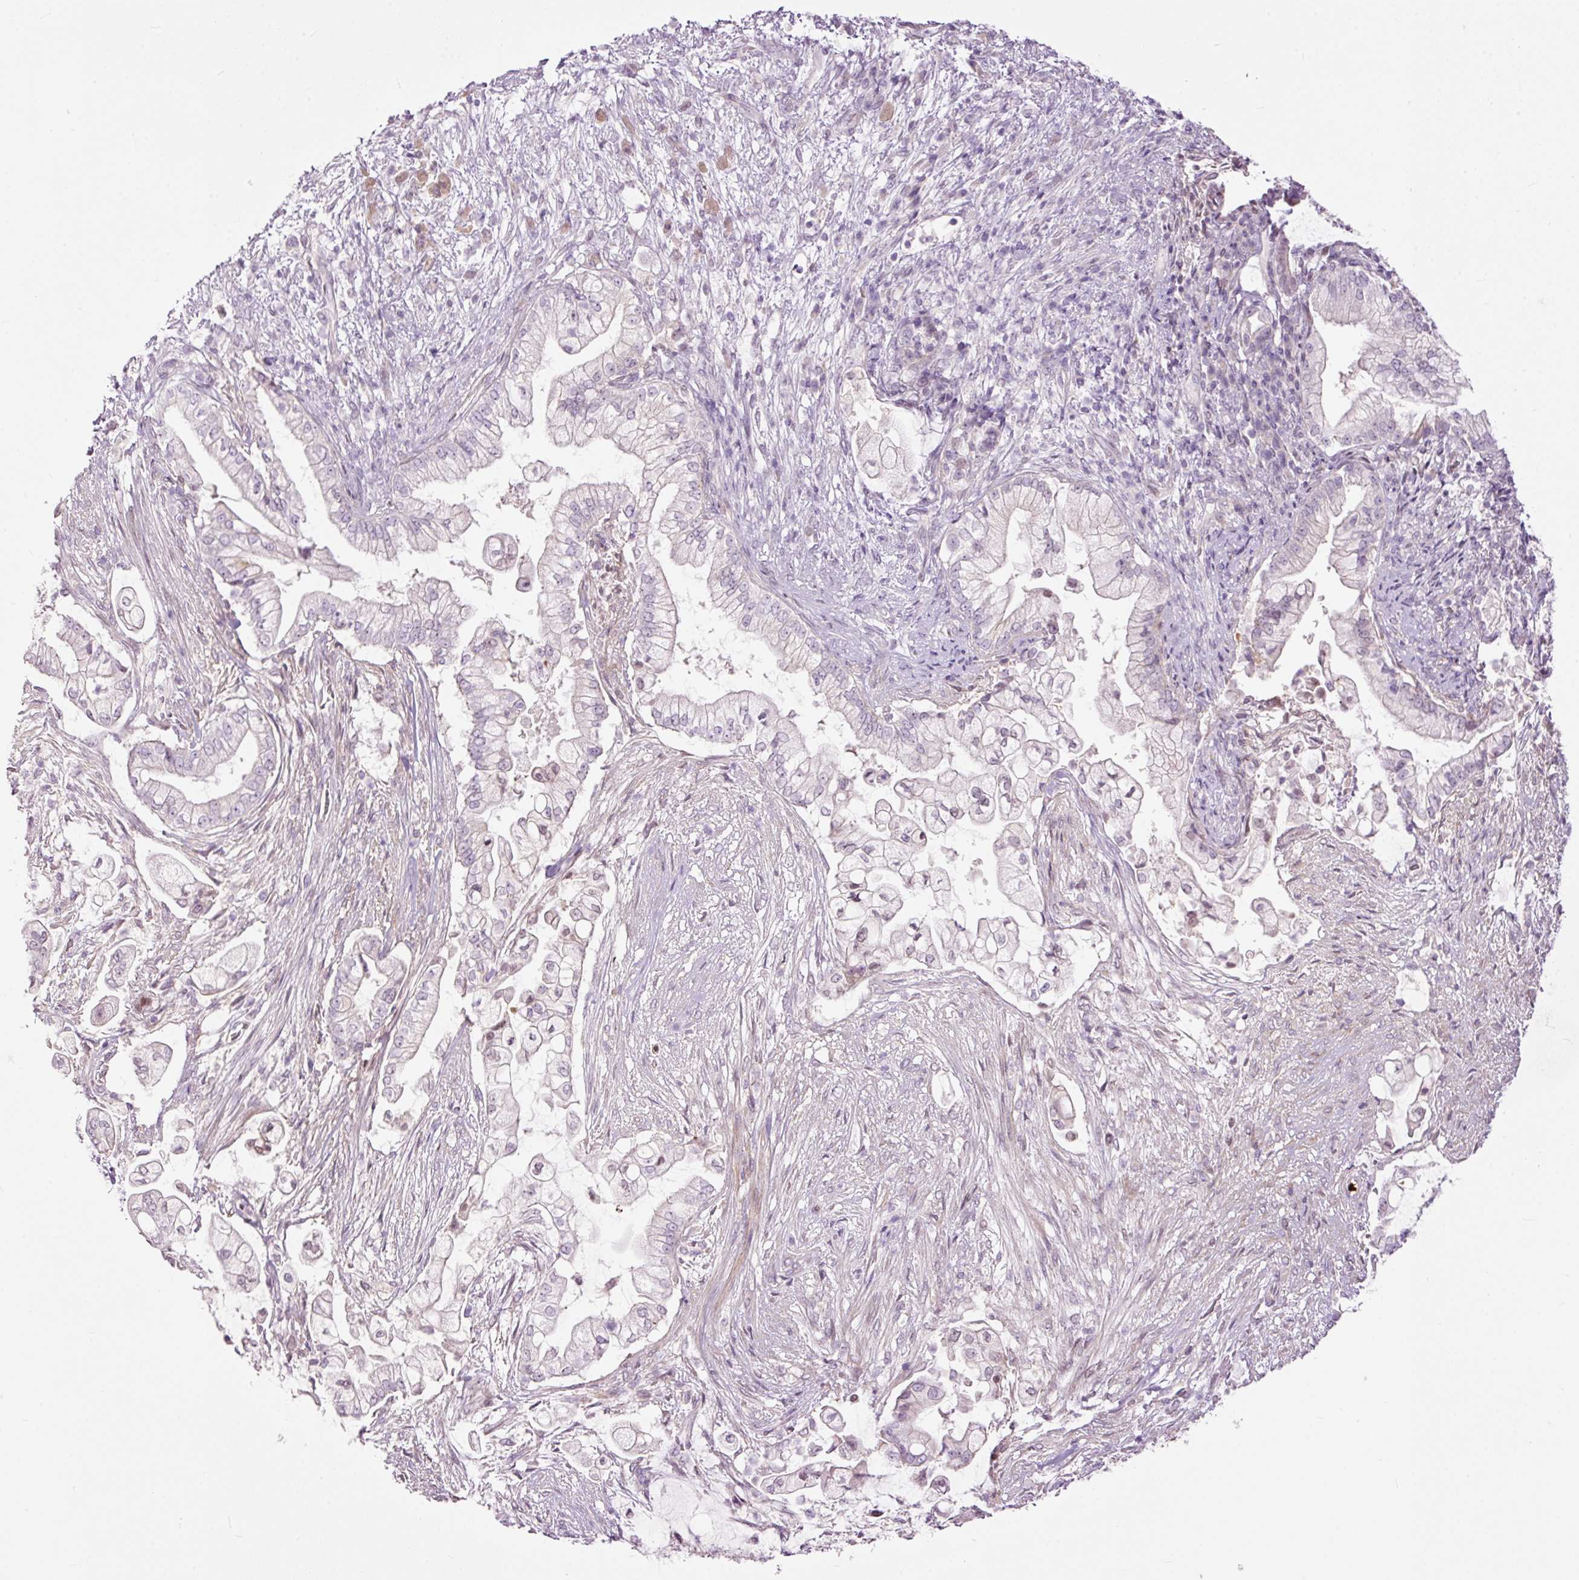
{"staining": {"intensity": "negative", "quantity": "none", "location": "none"}, "tissue": "pancreatic cancer", "cell_type": "Tumor cells", "image_type": "cancer", "snomed": [{"axis": "morphology", "description": "Adenocarcinoma, NOS"}, {"axis": "topography", "description": "Pancreas"}], "caption": "Human pancreatic adenocarcinoma stained for a protein using IHC shows no staining in tumor cells.", "gene": "FCRL4", "patient": {"sex": "female", "age": 69}}